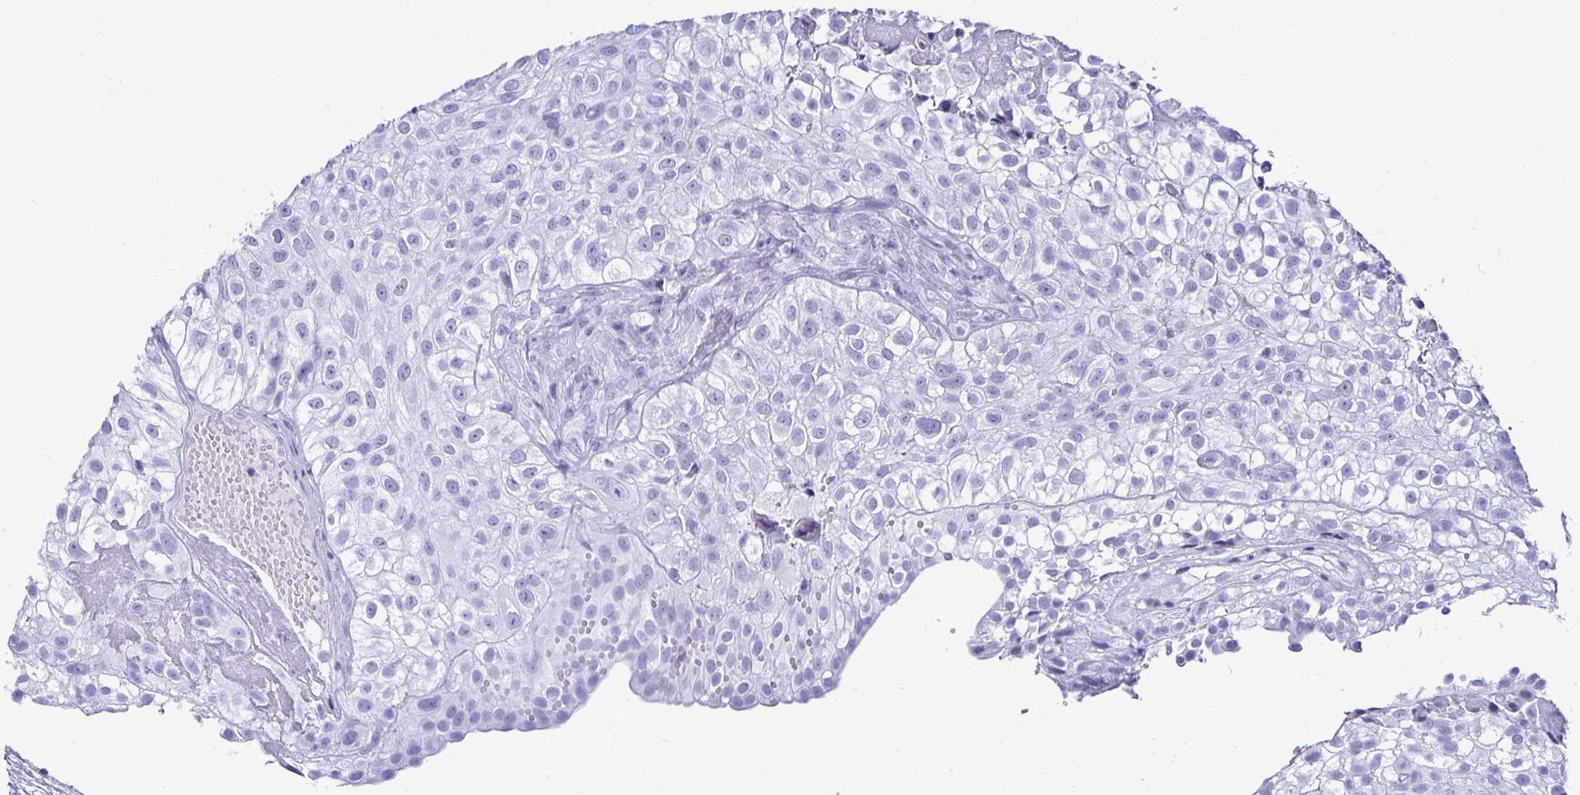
{"staining": {"intensity": "negative", "quantity": "none", "location": "none"}, "tissue": "urothelial cancer", "cell_type": "Tumor cells", "image_type": "cancer", "snomed": [{"axis": "morphology", "description": "Urothelial carcinoma, High grade"}, {"axis": "topography", "description": "Urinary bladder"}], "caption": "IHC micrograph of urothelial cancer stained for a protein (brown), which displays no expression in tumor cells. (Brightfield microscopy of DAB (3,3'-diaminobenzidine) immunohistochemistry (IHC) at high magnification).", "gene": "CST5", "patient": {"sex": "male", "age": 56}}